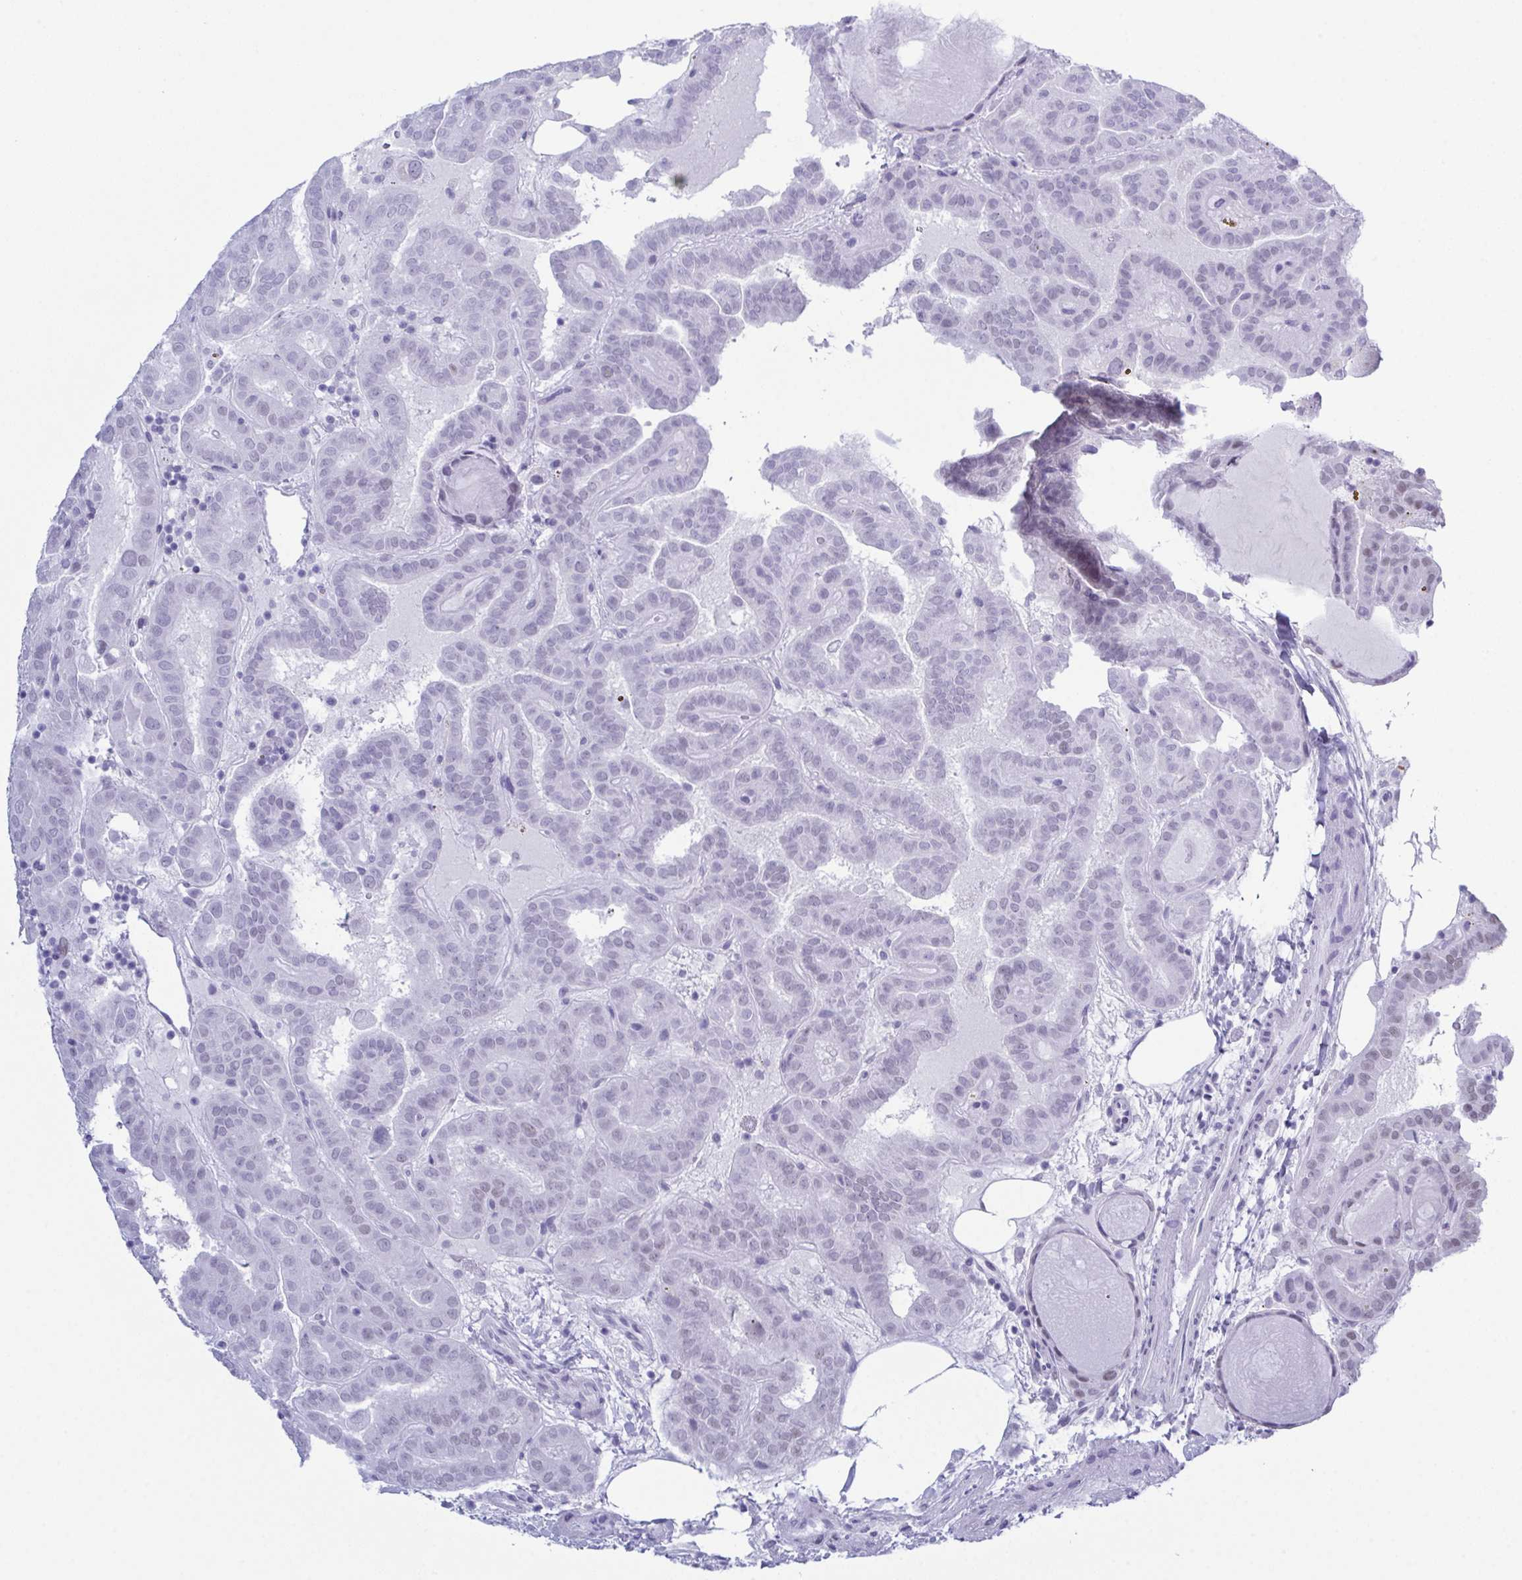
{"staining": {"intensity": "negative", "quantity": "none", "location": "none"}, "tissue": "thyroid cancer", "cell_type": "Tumor cells", "image_type": "cancer", "snomed": [{"axis": "morphology", "description": "Papillary adenocarcinoma, NOS"}, {"axis": "topography", "description": "Thyroid gland"}], "caption": "An image of human papillary adenocarcinoma (thyroid) is negative for staining in tumor cells.", "gene": "SUGP2", "patient": {"sex": "female", "age": 46}}